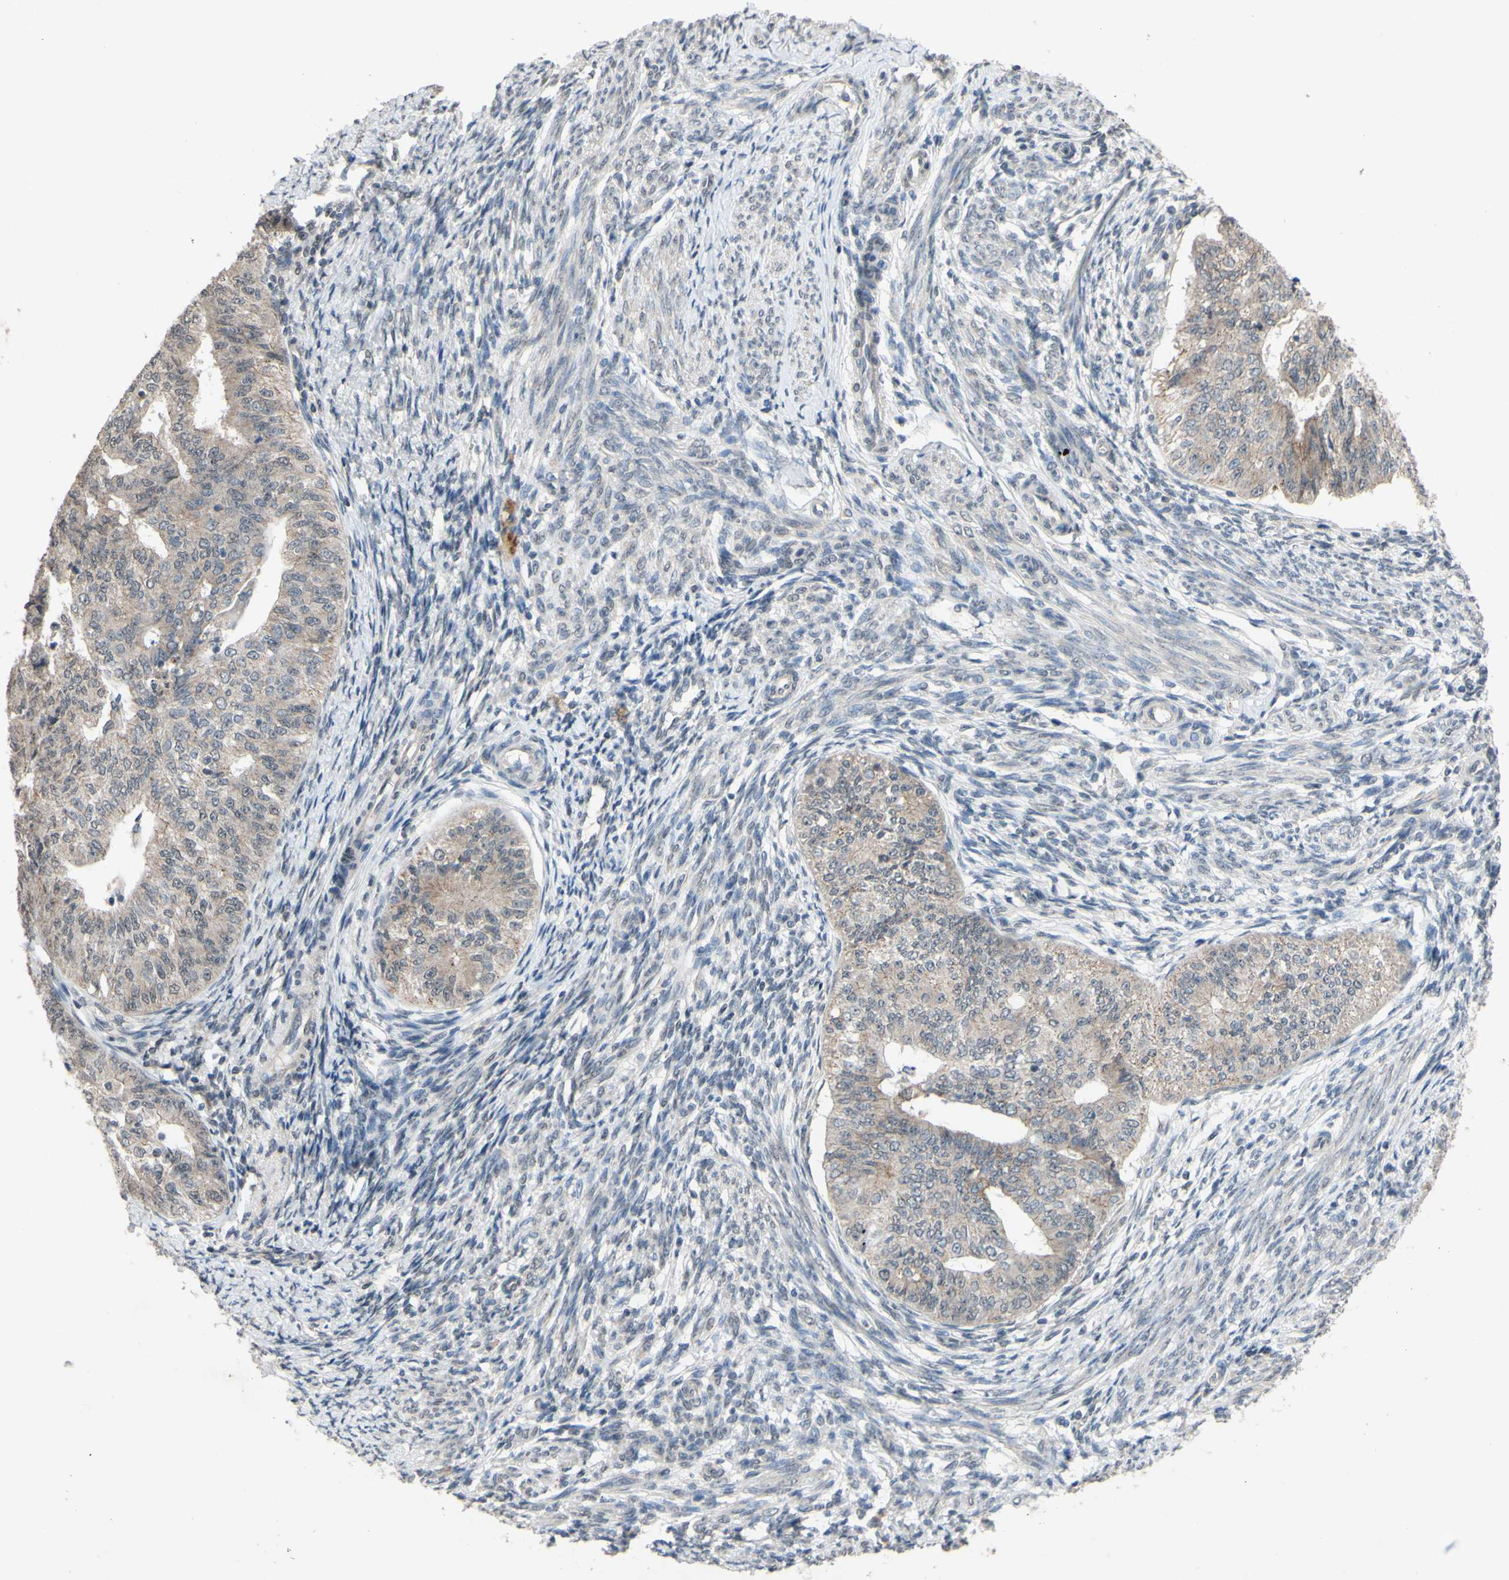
{"staining": {"intensity": "weak", "quantity": ">75%", "location": "cytoplasmic/membranous"}, "tissue": "endometrial cancer", "cell_type": "Tumor cells", "image_type": "cancer", "snomed": [{"axis": "morphology", "description": "Adenocarcinoma, NOS"}, {"axis": "topography", "description": "Endometrium"}], "caption": "Endometrial cancer stained for a protein exhibits weak cytoplasmic/membranous positivity in tumor cells. Nuclei are stained in blue.", "gene": "CDCP1", "patient": {"sex": "female", "age": 32}}